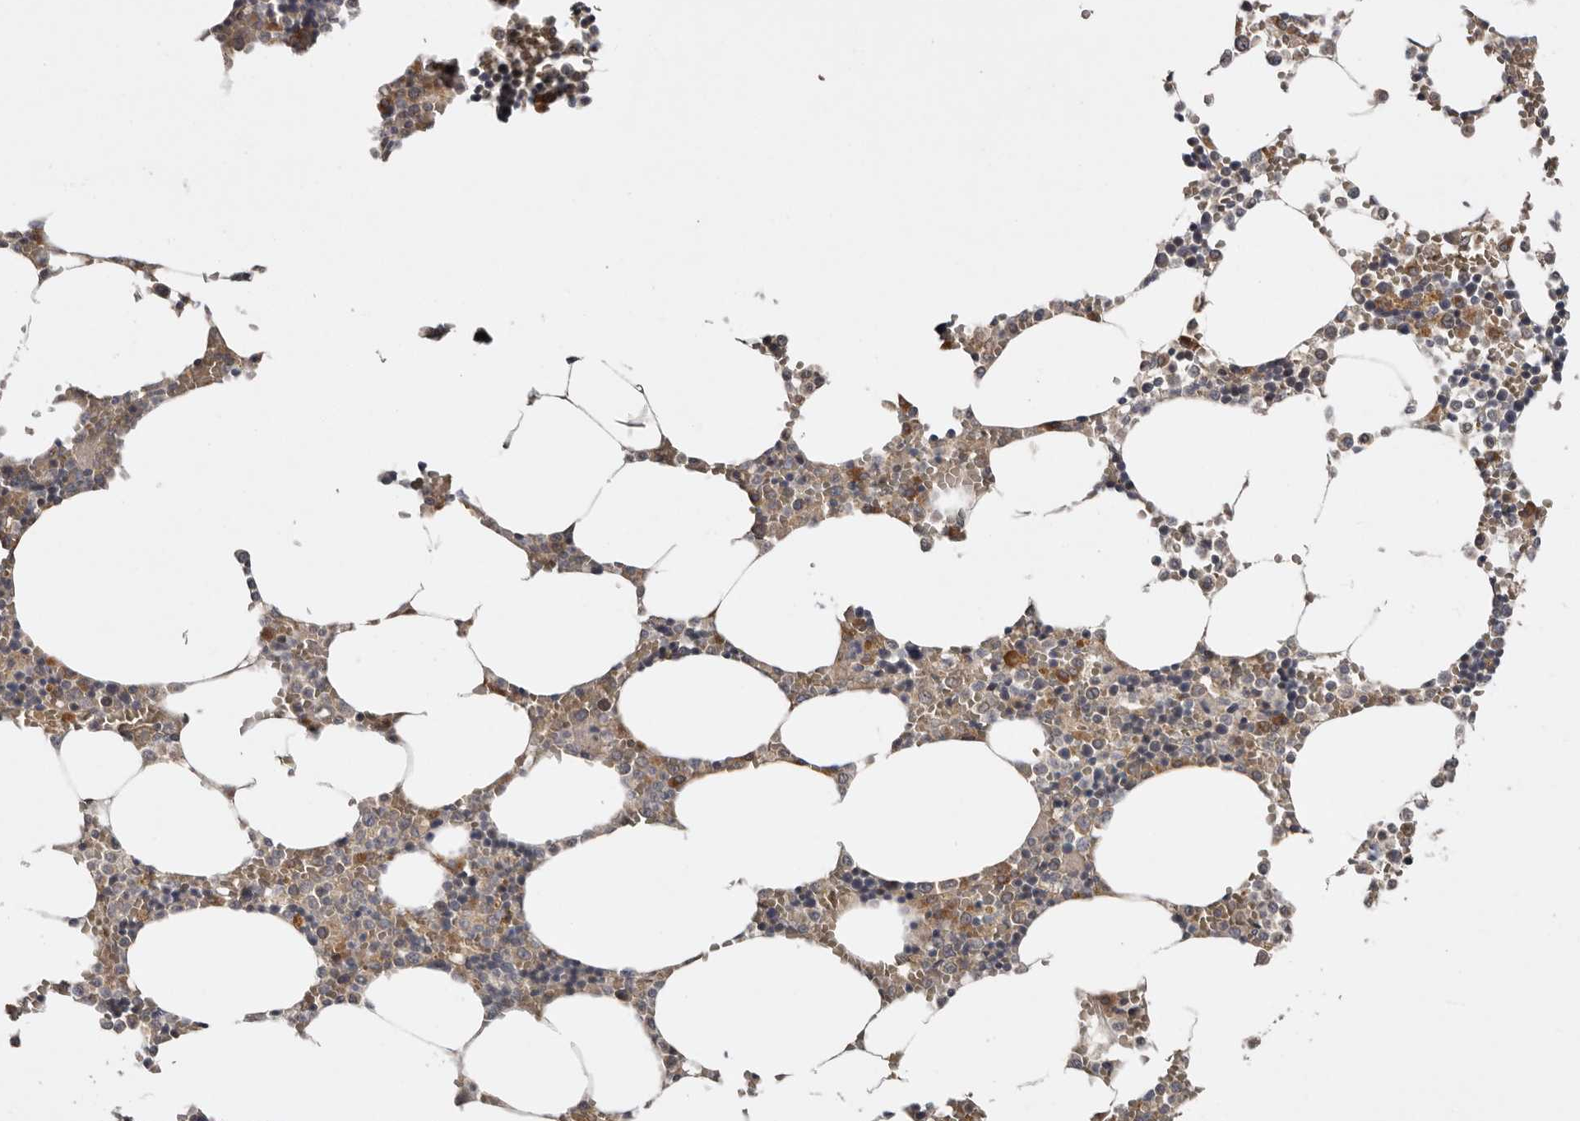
{"staining": {"intensity": "moderate", "quantity": "<25%", "location": "cytoplasmic/membranous"}, "tissue": "bone marrow", "cell_type": "Hematopoietic cells", "image_type": "normal", "snomed": [{"axis": "morphology", "description": "Normal tissue, NOS"}, {"axis": "topography", "description": "Bone marrow"}], "caption": "Moderate cytoplasmic/membranous expression is present in about <25% of hematopoietic cells in unremarkable bone marrow.", "gene": "CHML", "patient": {"sex": "male", "age": 70}}